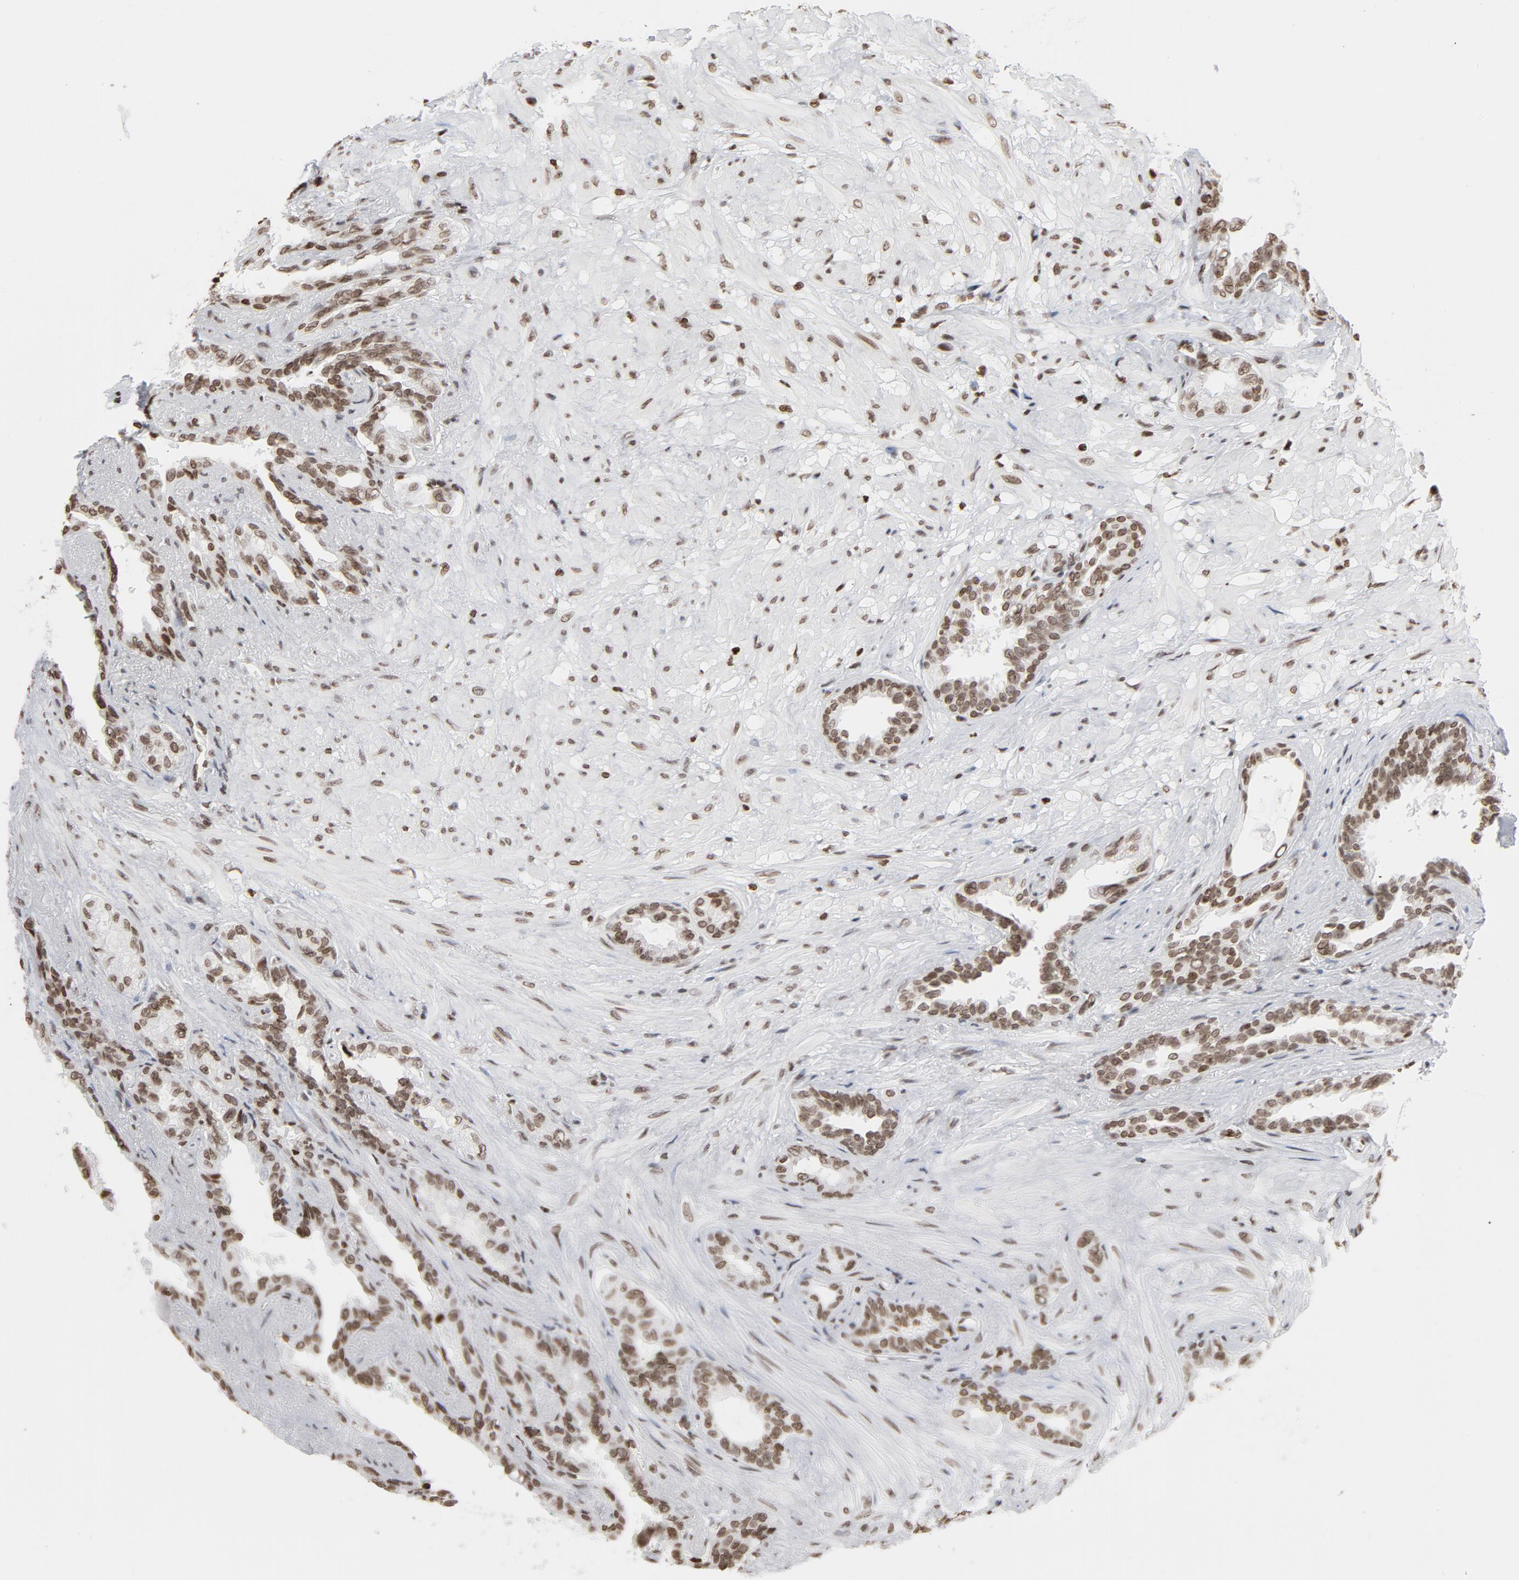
{"staining": {"intensity": "weak", "quantity": ">75%", "location": "nuclear"}, "tissue": "seminal vesicle", "cell_type": "Glandular cells", "image_type": "normal", "snomed": [{"axis": "morphology", "description": "Normal tissue, NOS"}, {"axis": "topography", "description": "Seminal veicle"}], "caption": "About >75% of glandular cells in benign seminal vesicle display weak nuclear protein staining as visualized by brown immunohistochemical staining.", "gene": "H2AC12", "patient": {"sex": "male", "age": 61}}